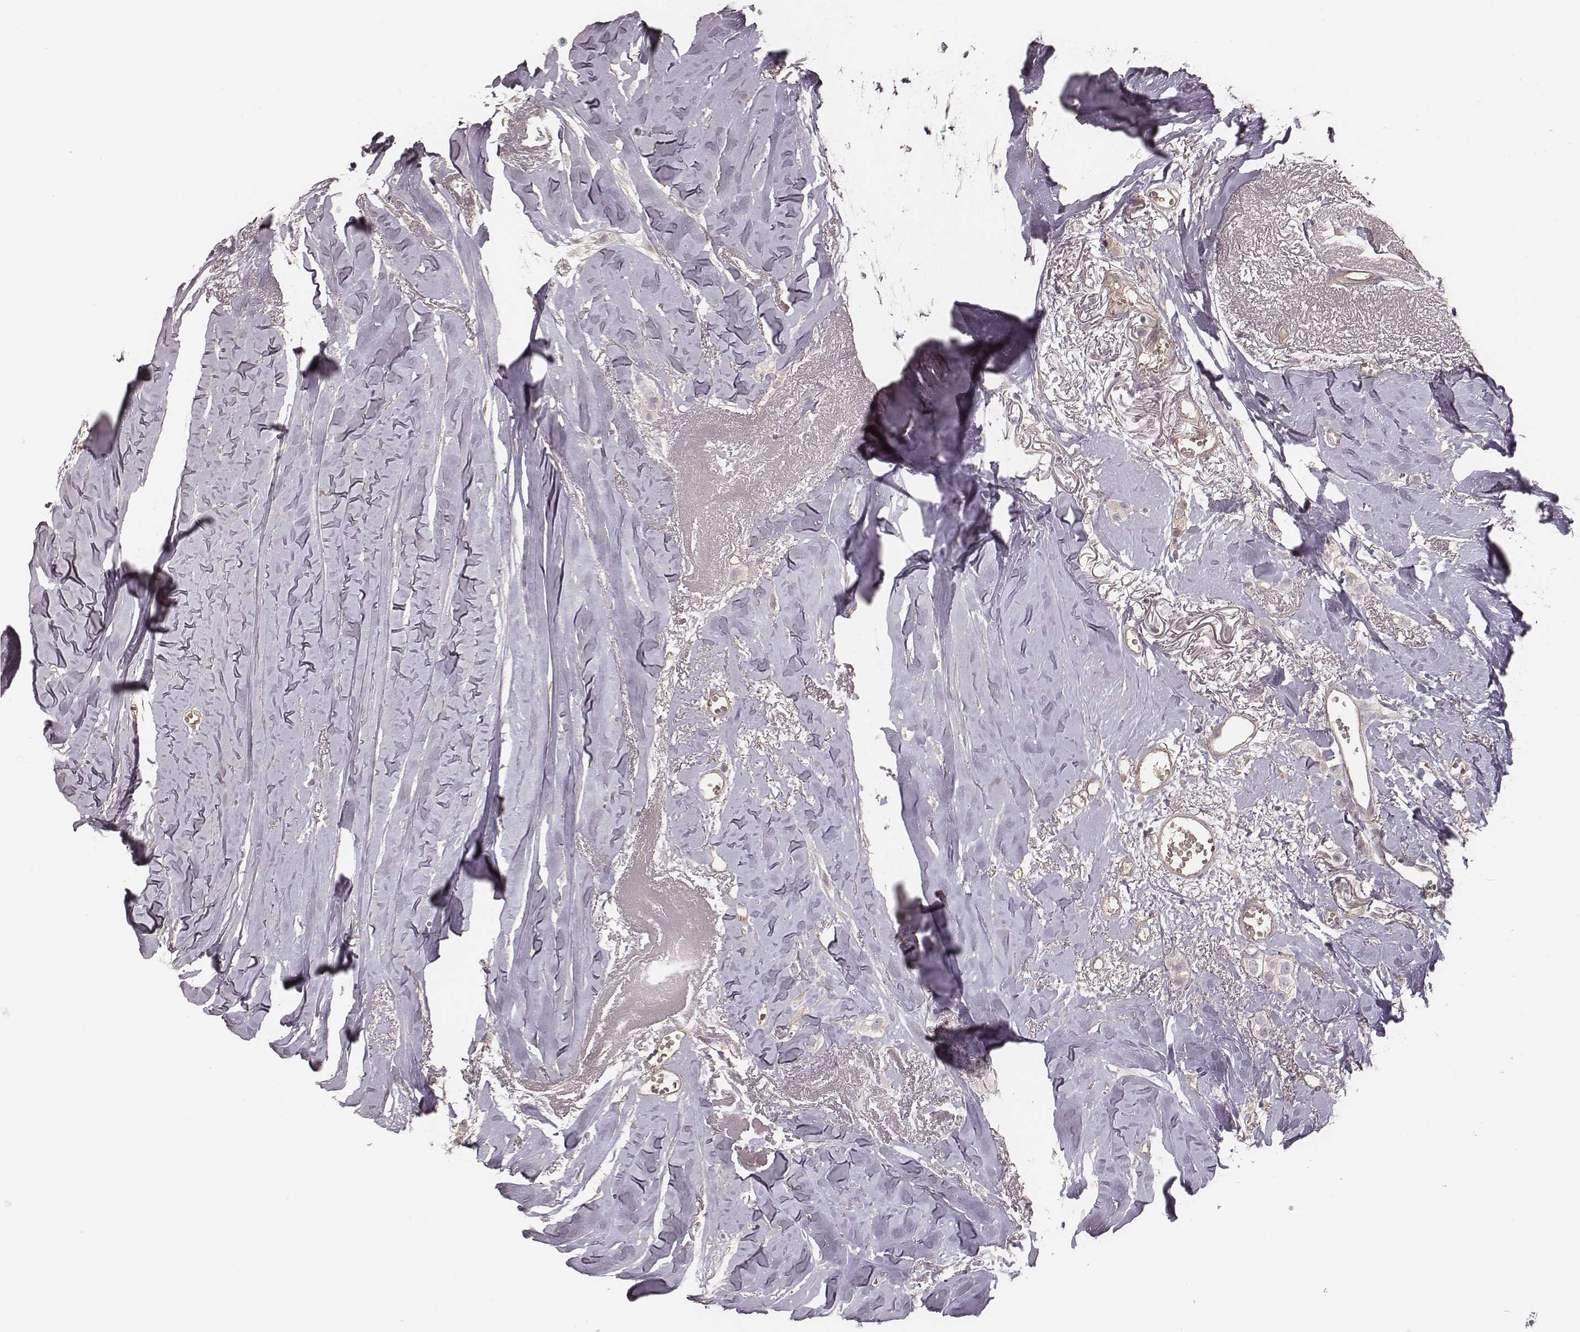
{"staining": {"intensity": "negative", "quantity": "none", "location": "none"}, "tissue": "breast cancer", "cell_type": "Tumor cells", "image_type": "cancer", "snomed": [{"axis": "morphology", "description": "Duct carcinoma"}, {"axis": "topography", "description": "Breast"}], "caption": "Immunohistochemistry of human breast cancer (infiltrating ductal carcinoma) displays no staining in tumor cells.", "gene": "OTOGL", "patient": {"sex": "female", "age": 85}}